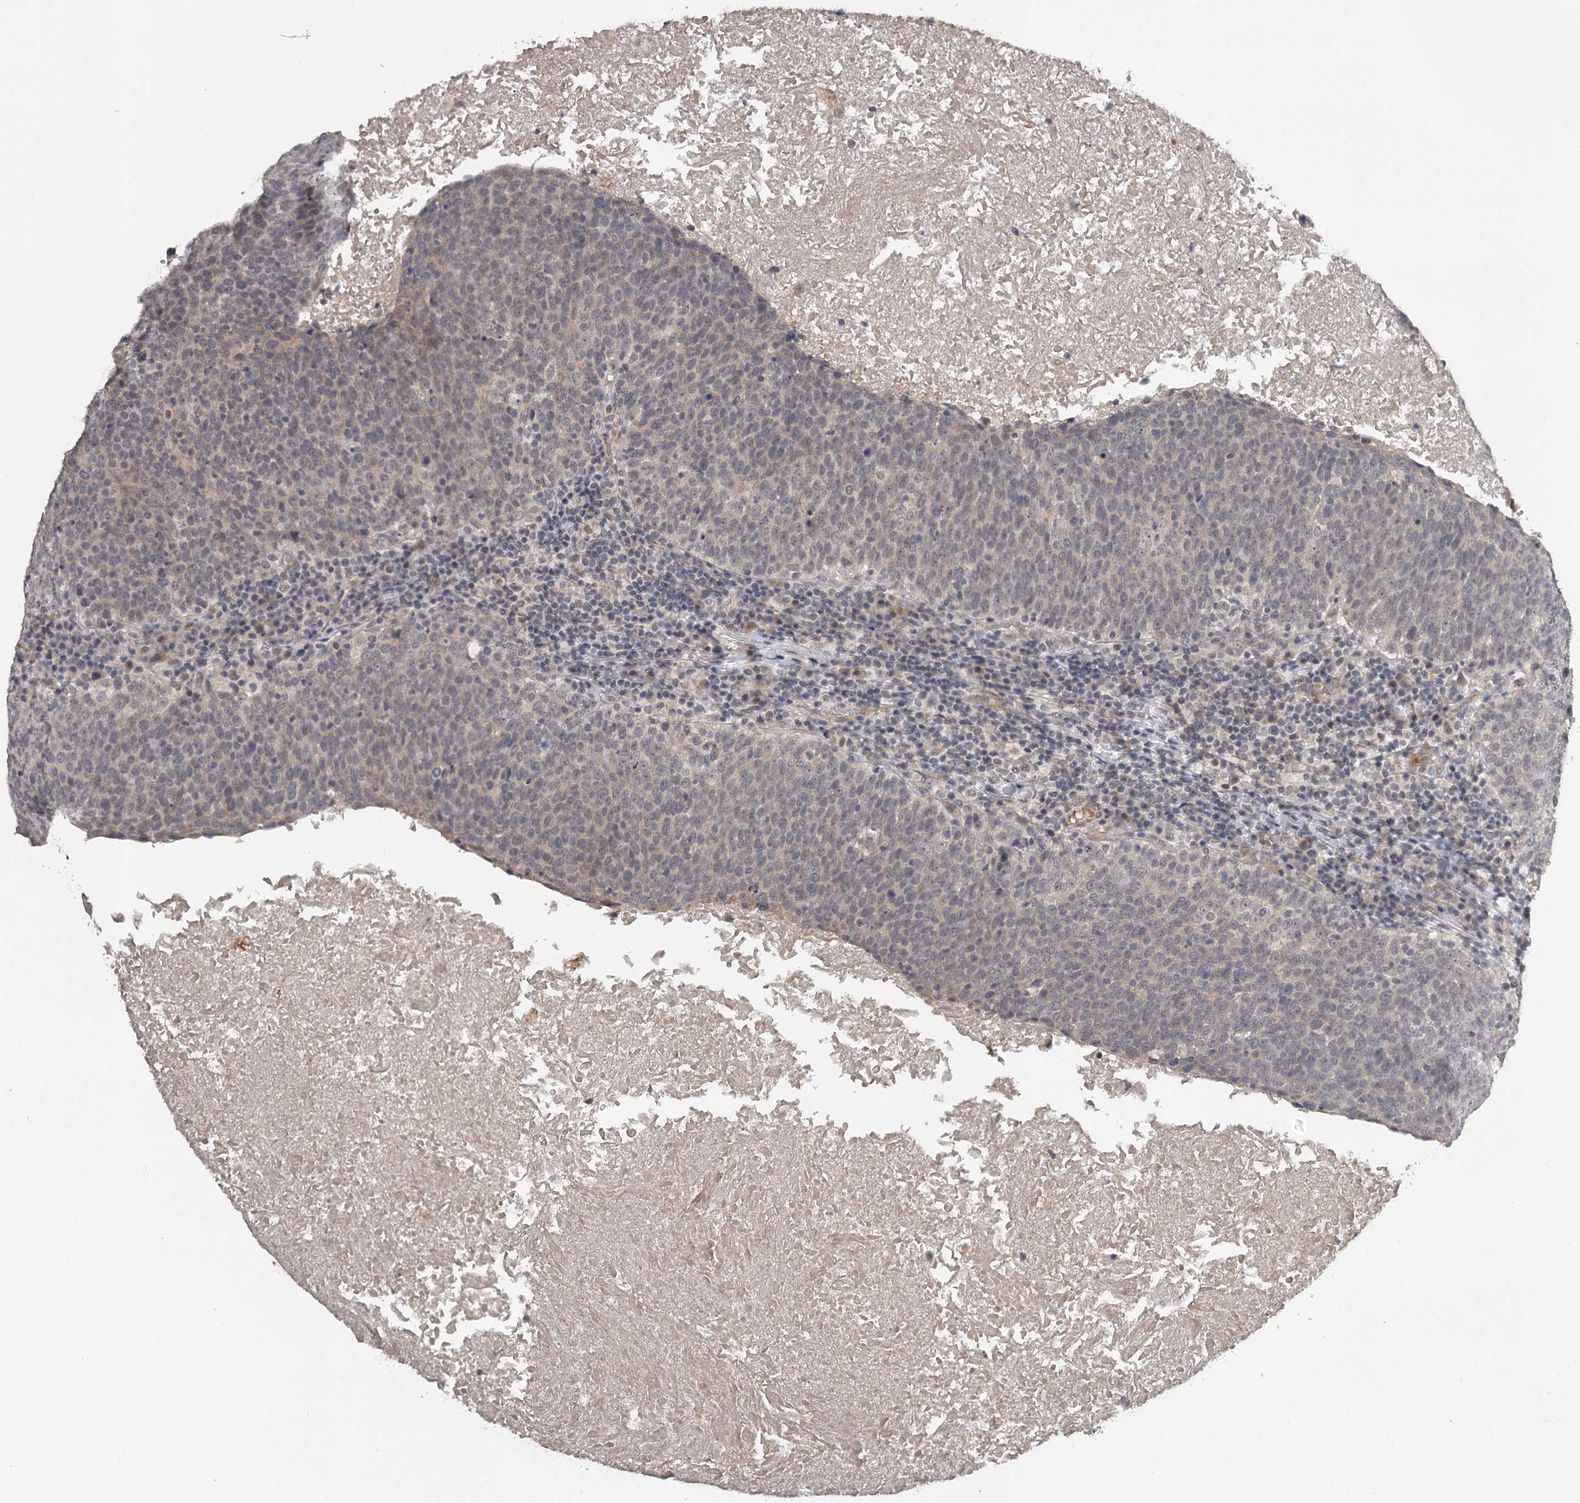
{"staining": {"intensity": "negative", "quantity": "none", "location": "none"}, "tissue": "head and neck cancer", "cell_type": "Tumor cells", "image_type": "cancer", "snomed": [{"axis": "morphology", "description": "Squamous cell carcinoma, NOS"}, {"axis": "morphology", "description": "Squamous cell carcinoma, metastatic, NOS"}, {"axis": "topography", "description": "Lymph node"}, {"axis": "topography", "description": "Head-Neck"}], "caption": "Head and neck cancer was stained to show a protein in brown. There is no significant expression in tumor cells.", "gene": "CWF19L2", "patient": {"sex": "male", "age": 62}}